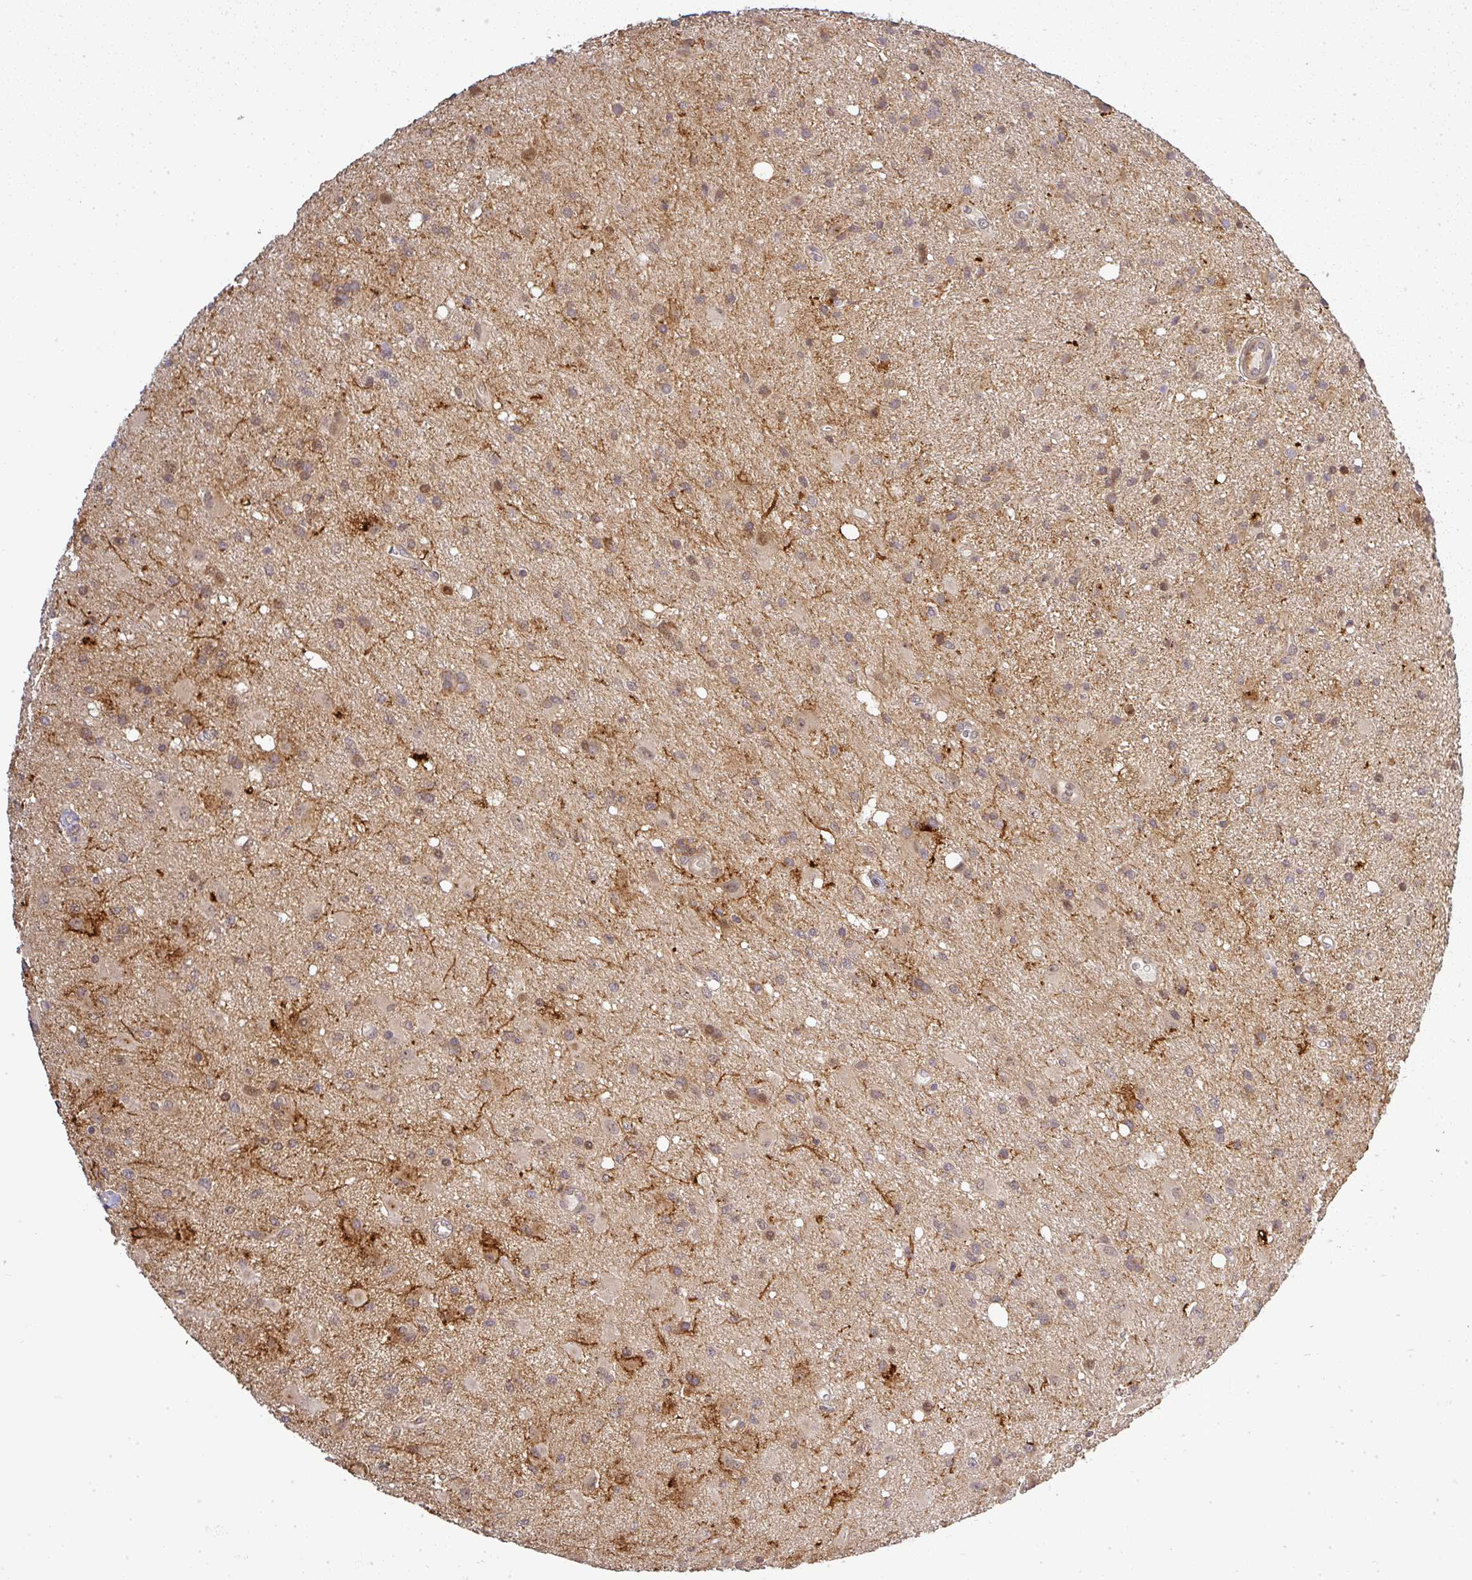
{"staining": {"intensity": "negative", "quantity": "none", "location": "none"}, "tissue": "glioma", "cell_type": "Tumor cells", "image_type": "cancer", "snomed": [{"axis": "morphology", "description": "Glioma, malignant, High grade"}, {"axis": "topography", "description": "Brain"}], "caption": "The photomicrograph displays no staining of tumor cells in glioma.", "gene": "FAM153A", "patient": {"sex": "male", "age": 67}}